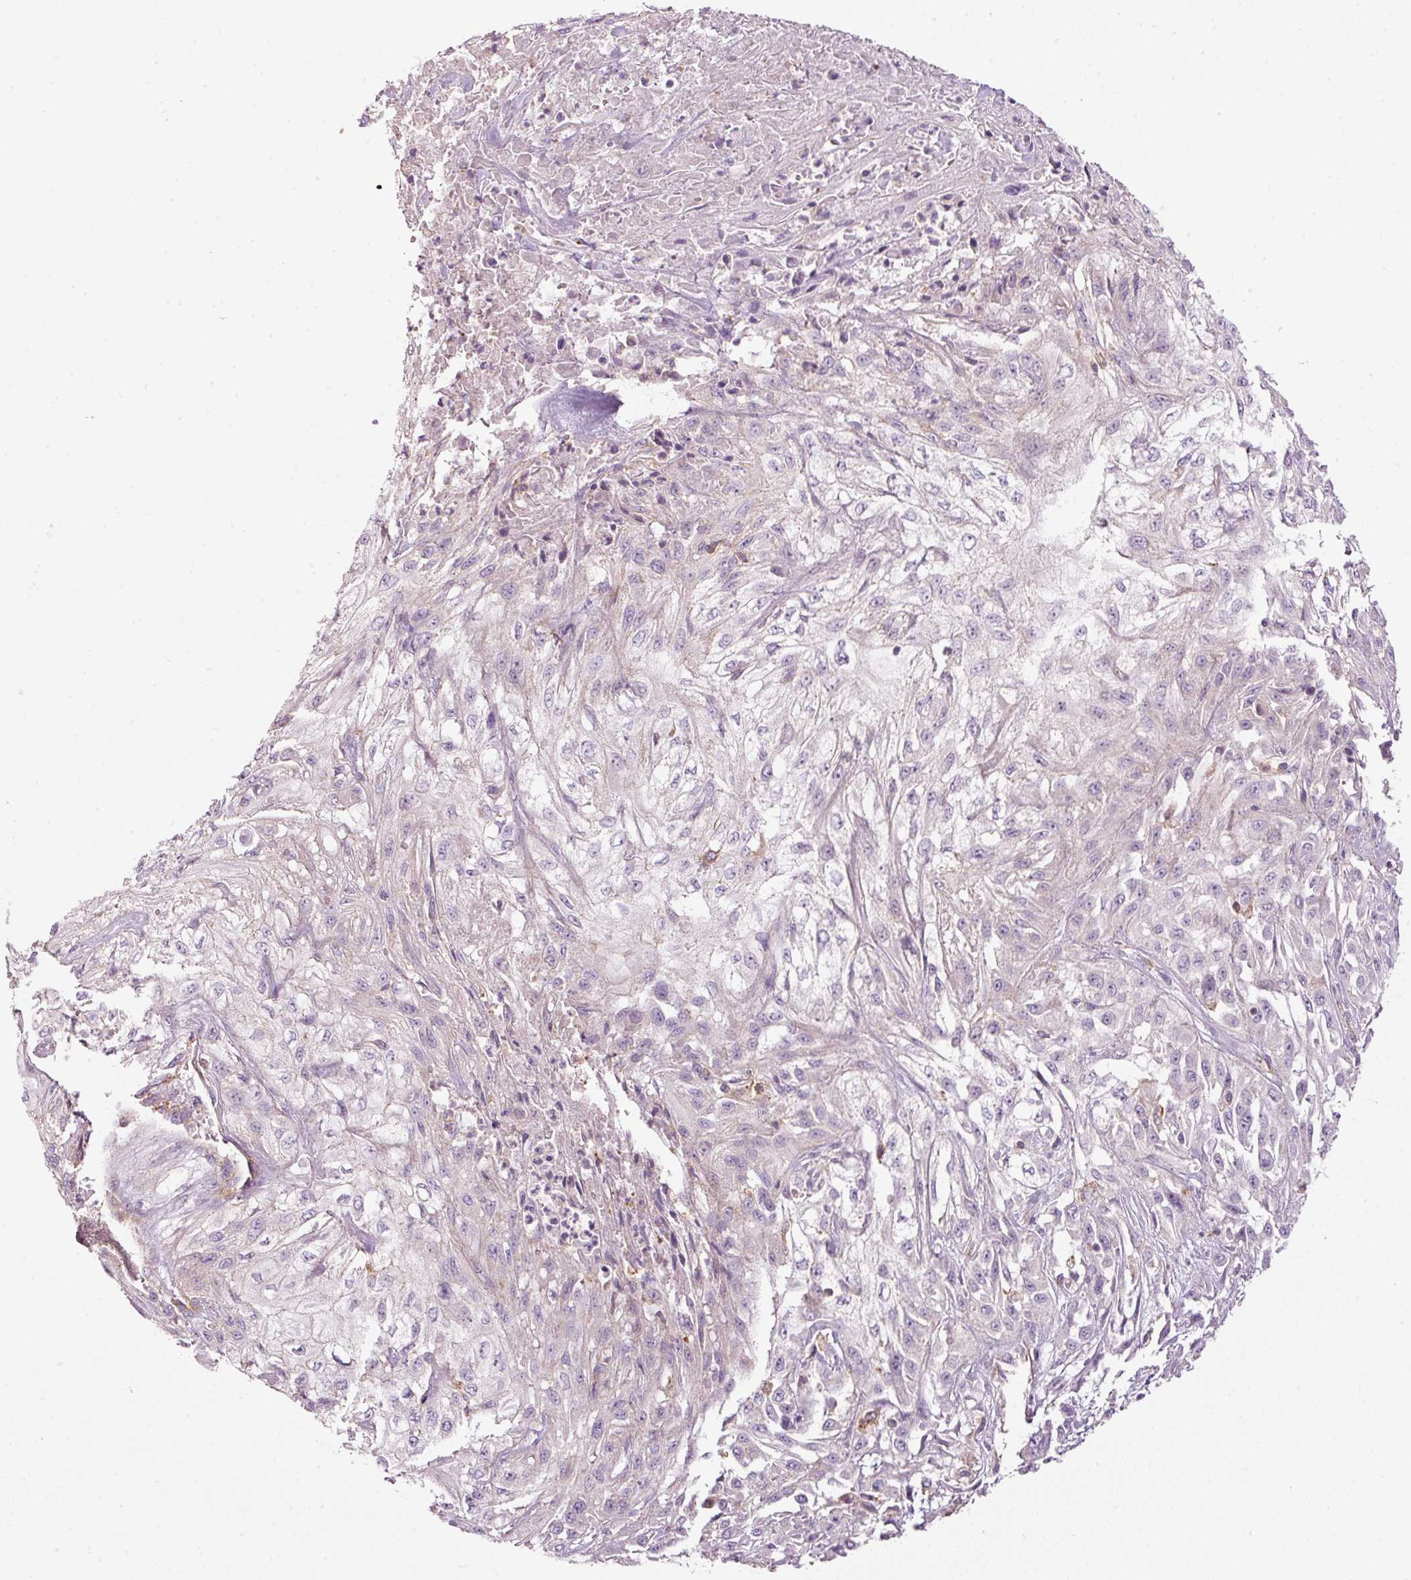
{"staining": {"intensity": "negative", "quantity": "none", "location": "none"}, "tissue": "skin cancer", "cell_type": "Tumor cells", "image_type": "cancer", "snomed": [{"axis": "morphology", "description": "Squamous cell carcinoma, NOS"}, {"axis": "morphology", "description": "Squamous cell carcinoma, metastatic, NOS"}, {"axis": "topography", "description": "Skin"}, {"axis": "topography", "description": "Lymph node"}], "caption": "Immunohistochemistry of human skin cancer reveals no positivity in tumor cells.", "gene": "SIPA1", "patient": {"sex": "male", "age": 75}}